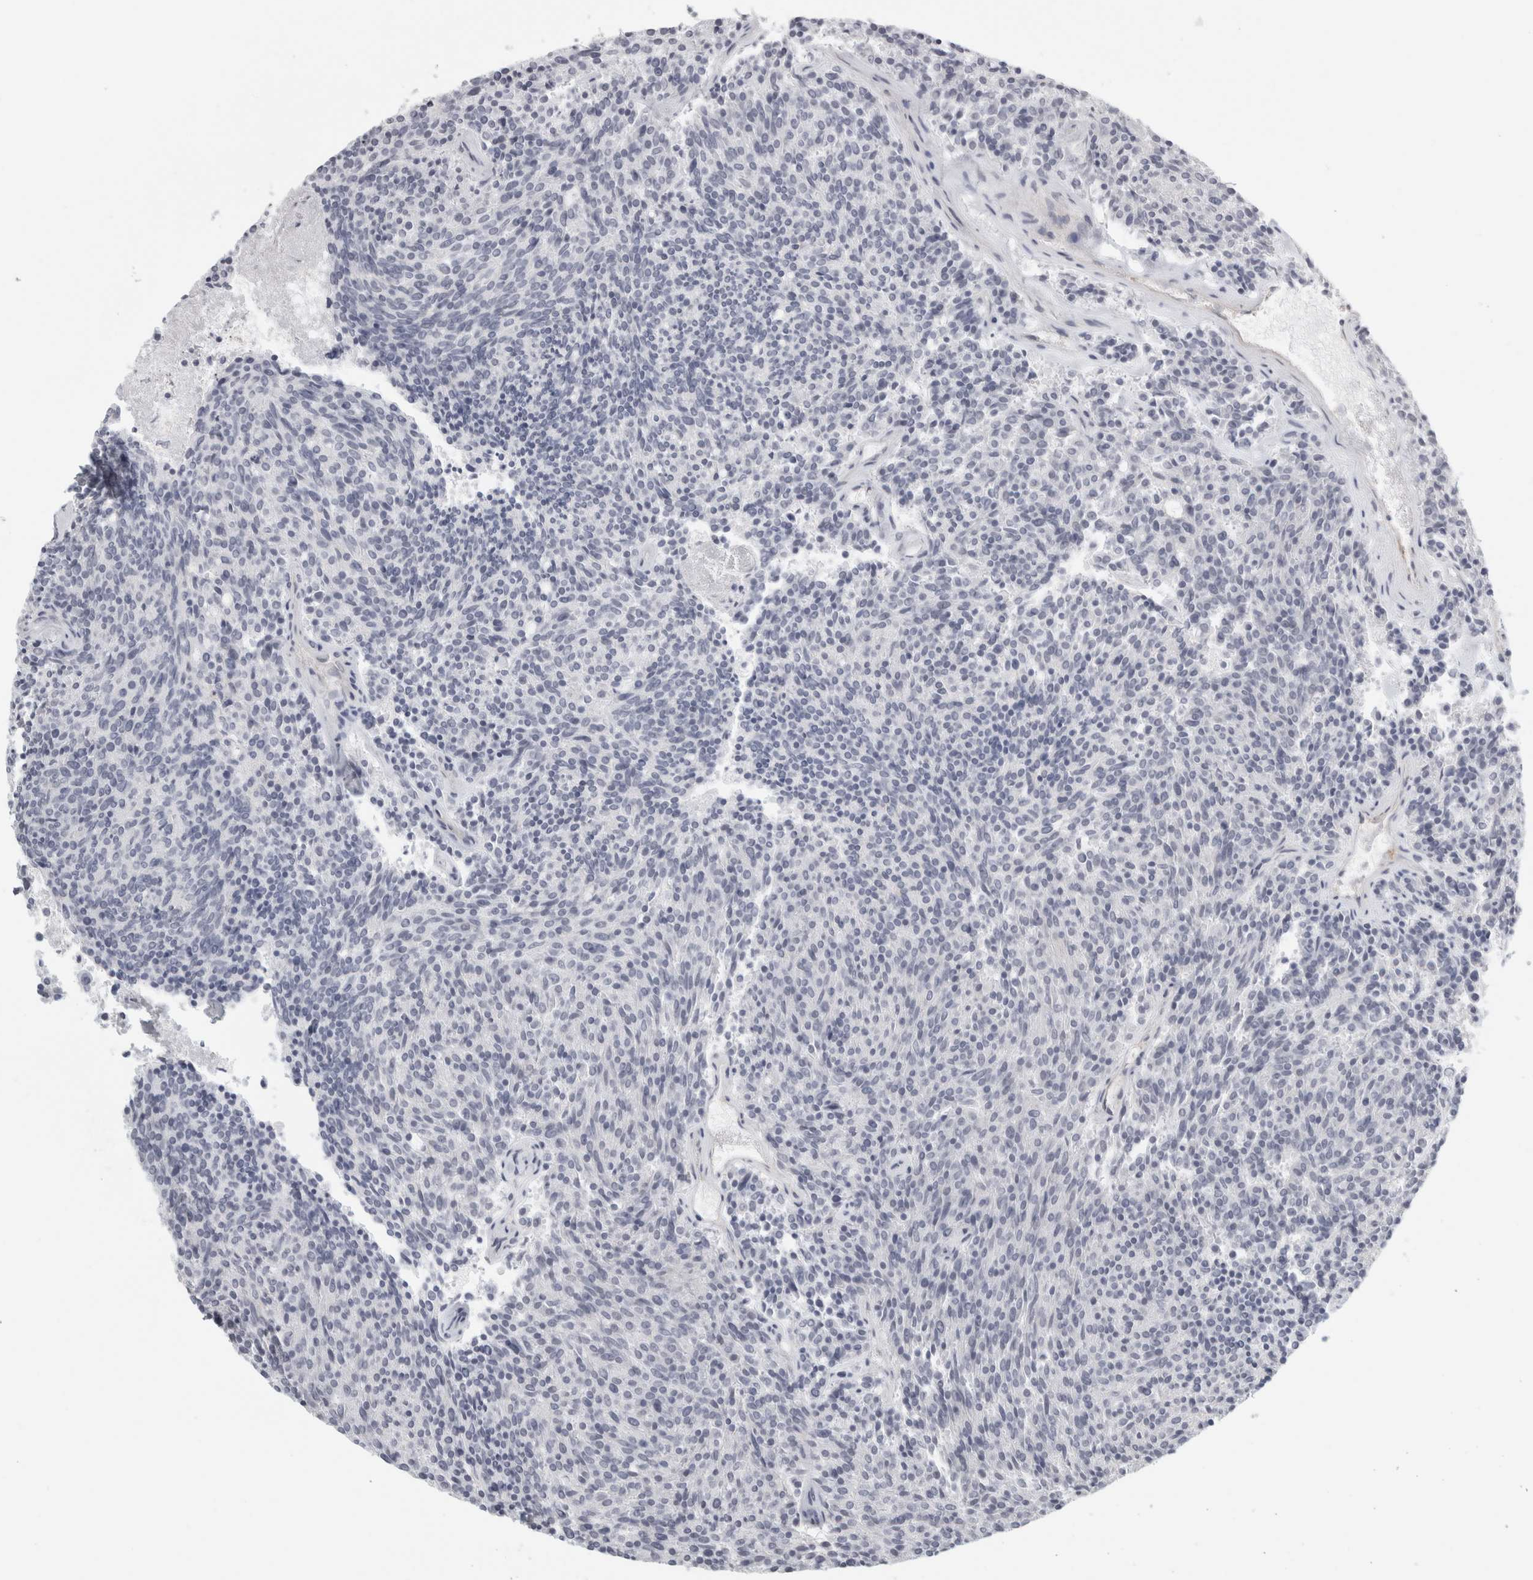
{"staining": {"intensity": "negative", "quantity": "none", "location": "none"}, "tissue": "carcinoid", "cell_type": "Tumor cells", "image_type": "cancer", "snomed": [{"axis": "morphology", "description": "Carcinoid, malignant, NOS"}, {"axis": "topography", "description": "Pancreas"}], "caption": "High magnification brightfield microscopy of carcinoid (malignant) stained with DAB (3,3'-diaminobenzidine) (brown) and counterstained with hematoxylin (blue): tumor cells show no significant positivity. The staining was performed using DAB (3,3'-diaminobenzidine) to visualize the protein expression in brown, while the nuclei were stained in blue with hematoxylin (Magnification: 20x).", "gene": "FBLIM1", "patient": {"sex": "female", "age": 54}}